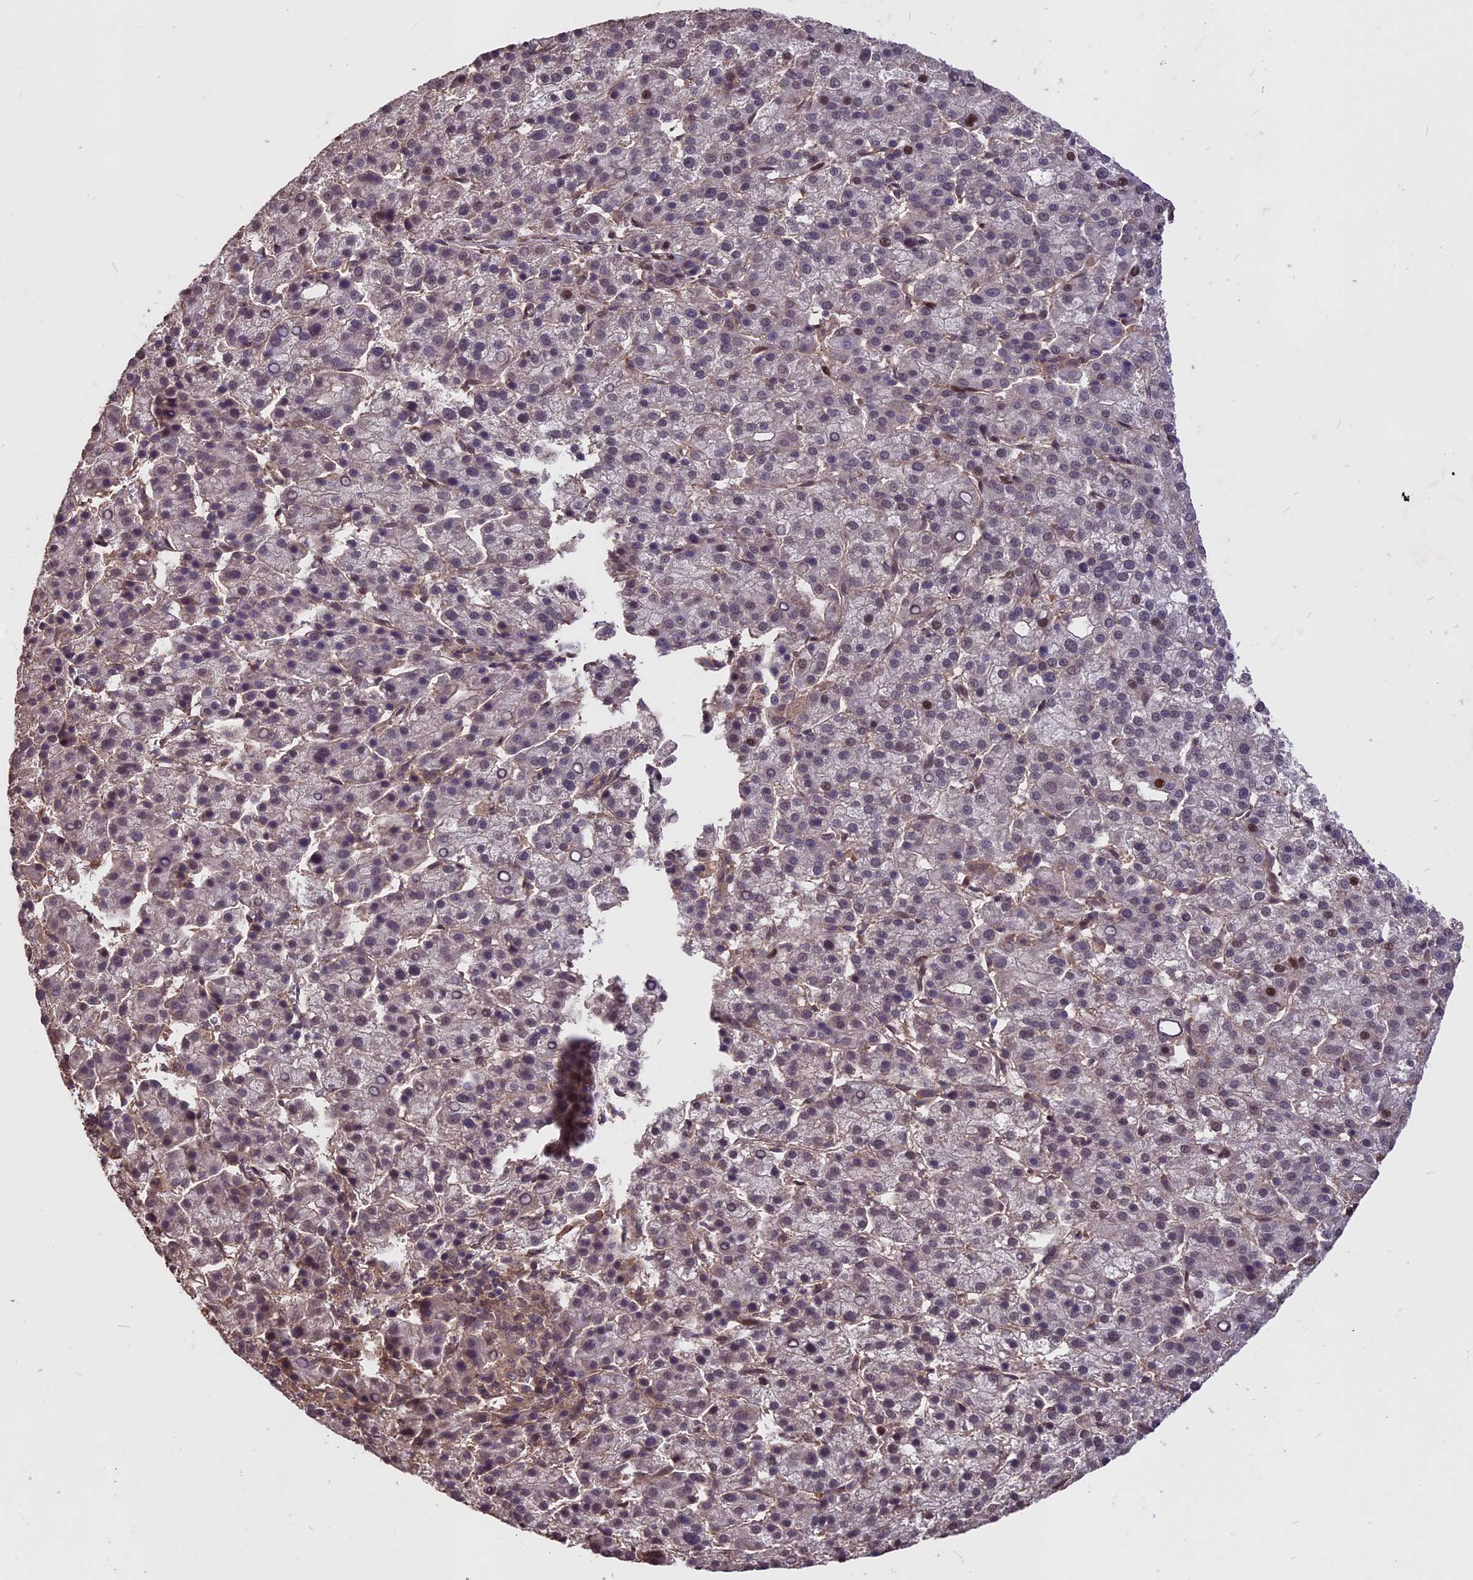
{"staining": {"intensity": "weak", "quantity": "<25%", "location": "cytoplasmic/membranous,nuclear"}, "tissue": "liver cancer", "cell_type": "Tumor cells", "image_type": "cancer", "snomed": [{"axis": "morphology", "description": "Carcinoma, Hepatocellular, NOS"}, {"axis": "topography", "description": "Liver"}], "caption": "This is an immunohistochemistry micrograph of liver cancer. There is no expression in tumor cells.", "gene": "ZNF598", "patient": {"sex": "female", "age": 58}}